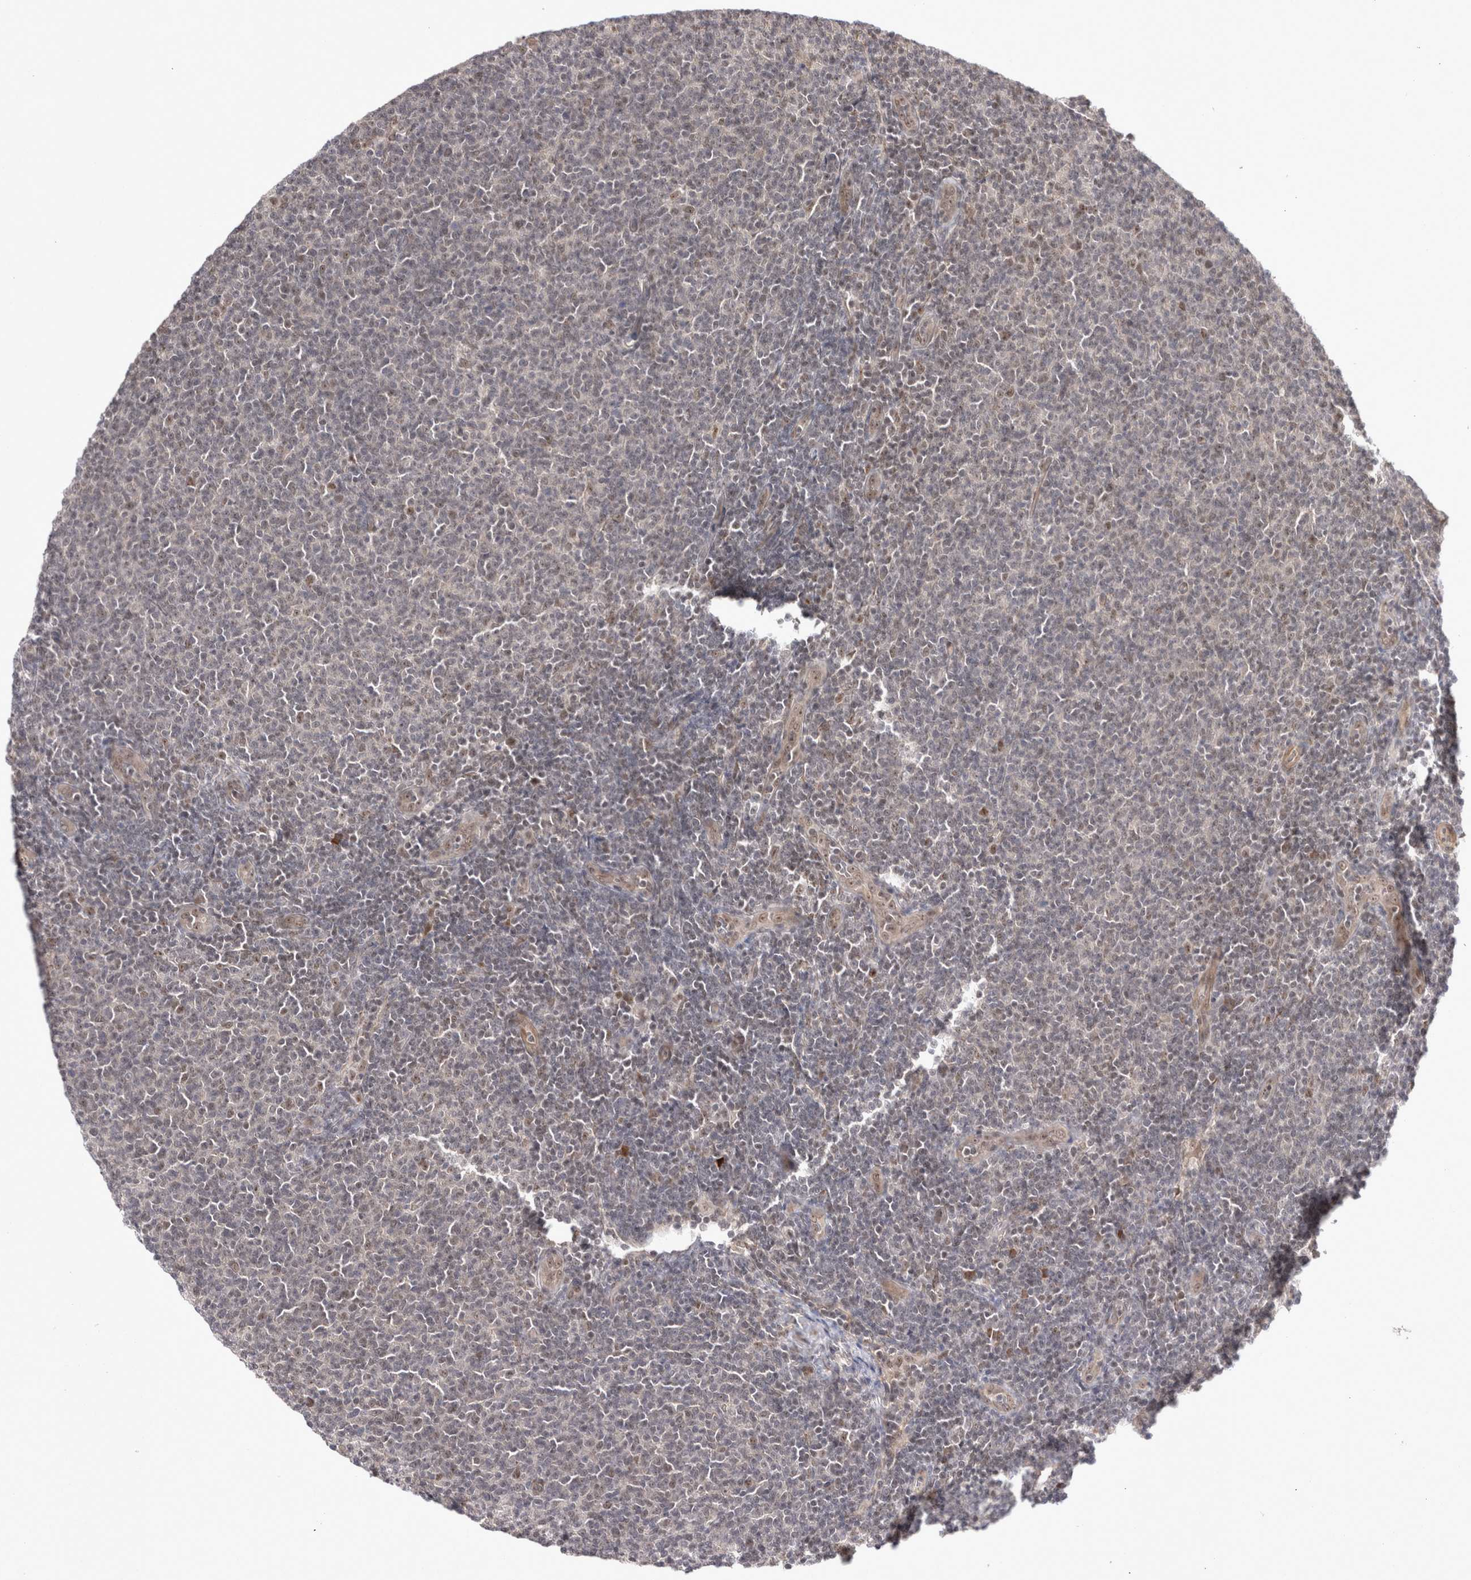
{"staining": {"intensity": "moderate", "quantity": "<25%", "location": "nuclear"}, "tissue": "lymphoma", "cell_type": "Tumor cells", "image_type": "cancer", "snomed": [{"axis": "morphology", "description": "Malignant lymphoma, non-Hodgkin's type, Low grade"}, {"axis": "topography", "description": "Lymph node"}], "caption": "Immunohistochemical staining of human lymphoma demonstrates low levels of moderate nuclear expression in approximately <25% of tumor cells.", "gene": "EXOSC4", "patient": {"sex": "male", "age": 66}}